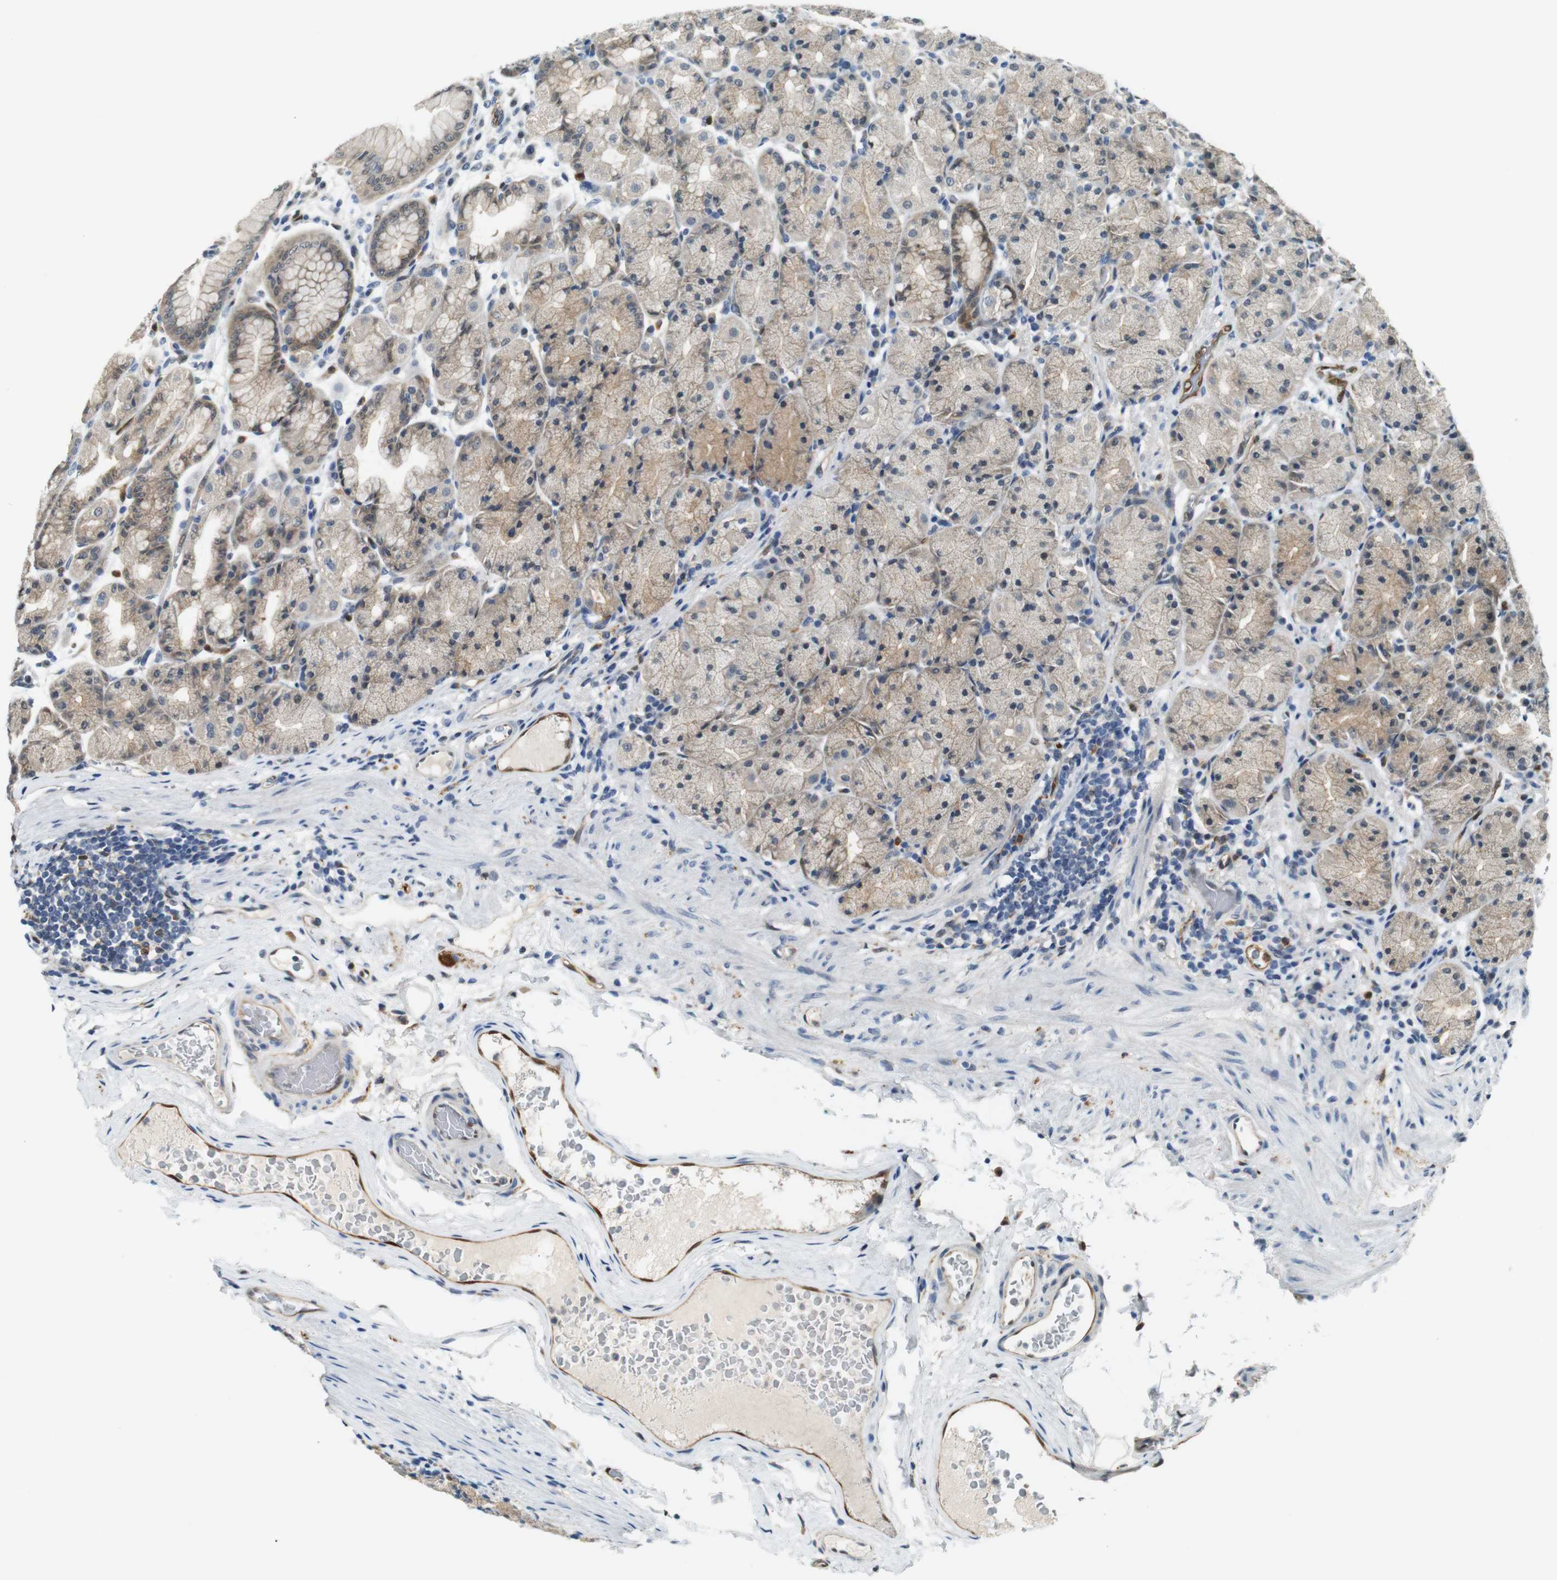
{"staining": {"intensity": "moderate", "quantity": "25%-75%", "location": "cytoplasmic/membranous,nuclear"}, "tissue": "stomach", "cell_type": "Glandular cells", "image_type": "normal", "snomed": [{"axis": "morphology", "description": "Normal tissue, NOS"}, {"axis": "topography", "description": "Stomach, upper"}], "caption": "Immunohistochemical staining of unremarkable human stomach exhibits moderate cytoplasmic/membranous,nuclear protein staining in approximately 25%-75% of glandular cells.", "gene": "LXN", "patient": {"sex": "male", "age": 68}}